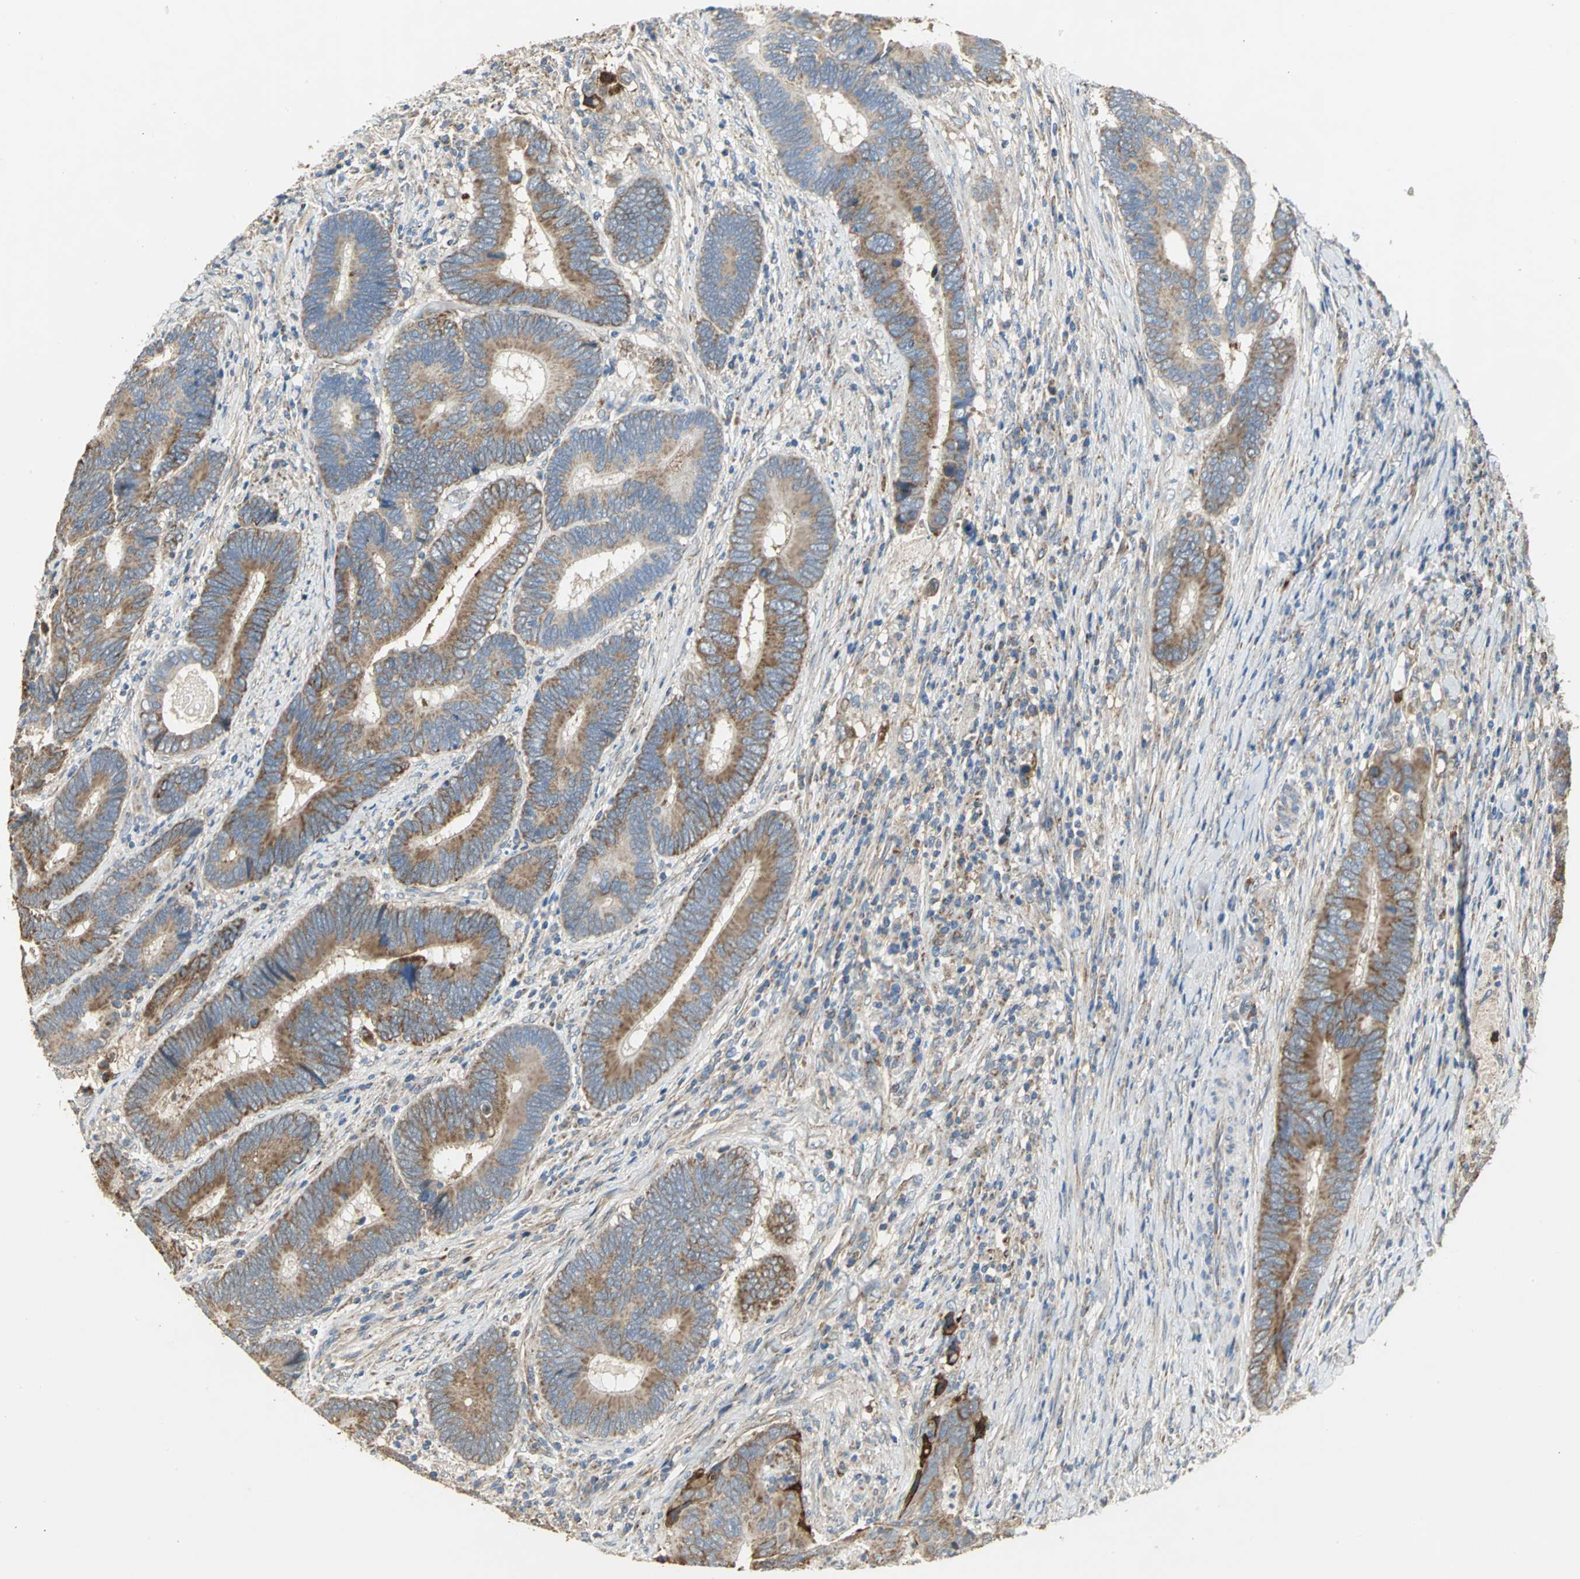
{"staining": {"intensity": "strong", "quantity": ">75%", "location": "cytoplasmic/membranous"}, "tissue": "colorectal cancer", "cell_type": "Tumor cells", "image_type": "cancer", "snomed": [{"axis": "morphology", "description": "Adenocarcinoma, NOS"}, {"axis": "topography", "description": "Colon"}], "caption": "Immunohistochemical staining of human adenocarcinoma (colorectal) demonstrates high levels of strong cytoplasmic/membranous protein staining in about >75% of tumor cells.", "gene": "NDUFB5", "patient": {"sex": "female", "age": 78}}